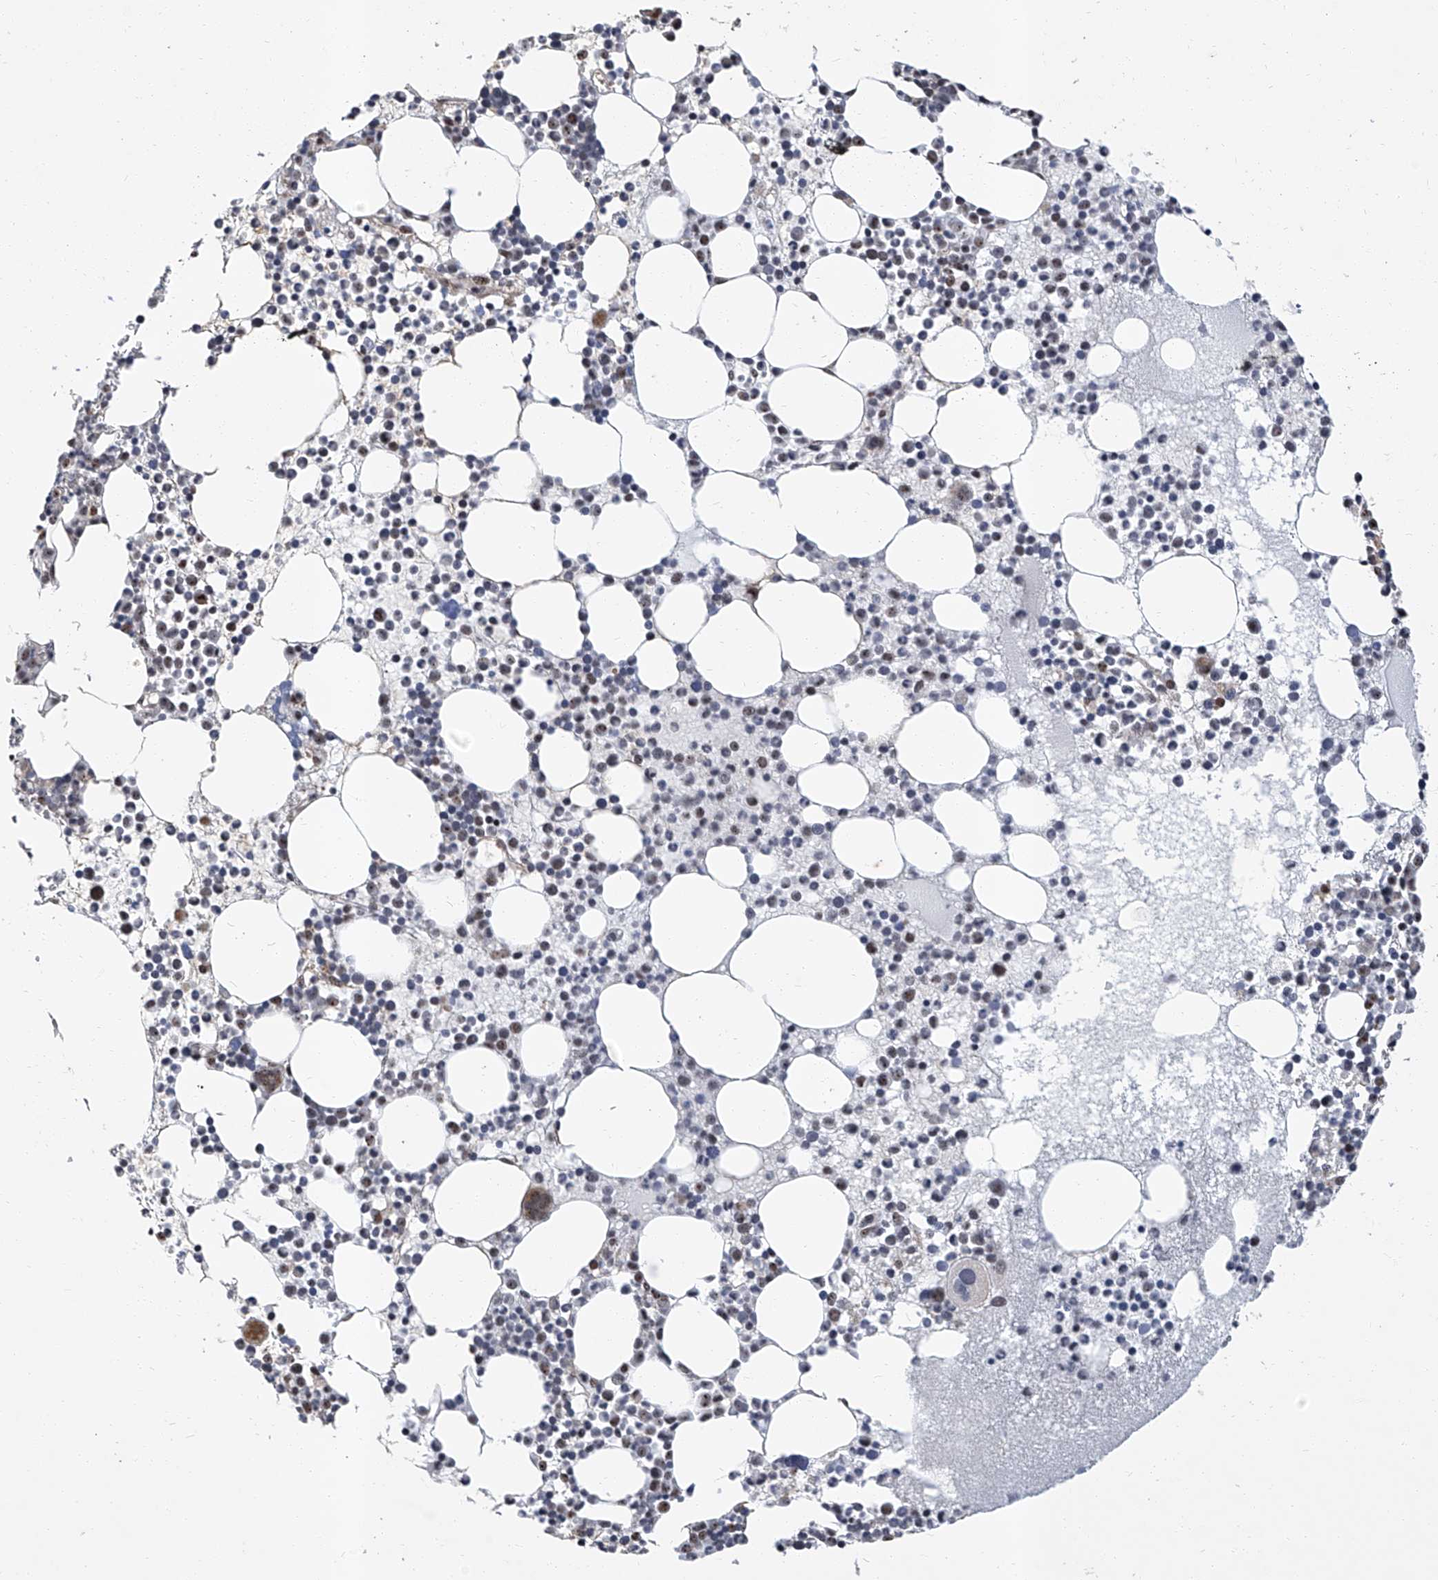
{"staining": {"intensity": "weak", "quantity": "<25%", "location": "nuclear"}, "tissue": "bone marrow", "cell_type": "Hematopoietic cells", "image_type": "normal", "snomed": [{"axis": "morphology", "description": "Normal tissue, NOS"}, {"axis": "topography", "description": "Bone marrow"}], "caption": "A high-resolution image shows IHC staining of benign bone marrow, which reveals no significant expression in hematopoietic cells.", "gene": "CMTR1", "patient": {"sex": "female", "age": 78}}